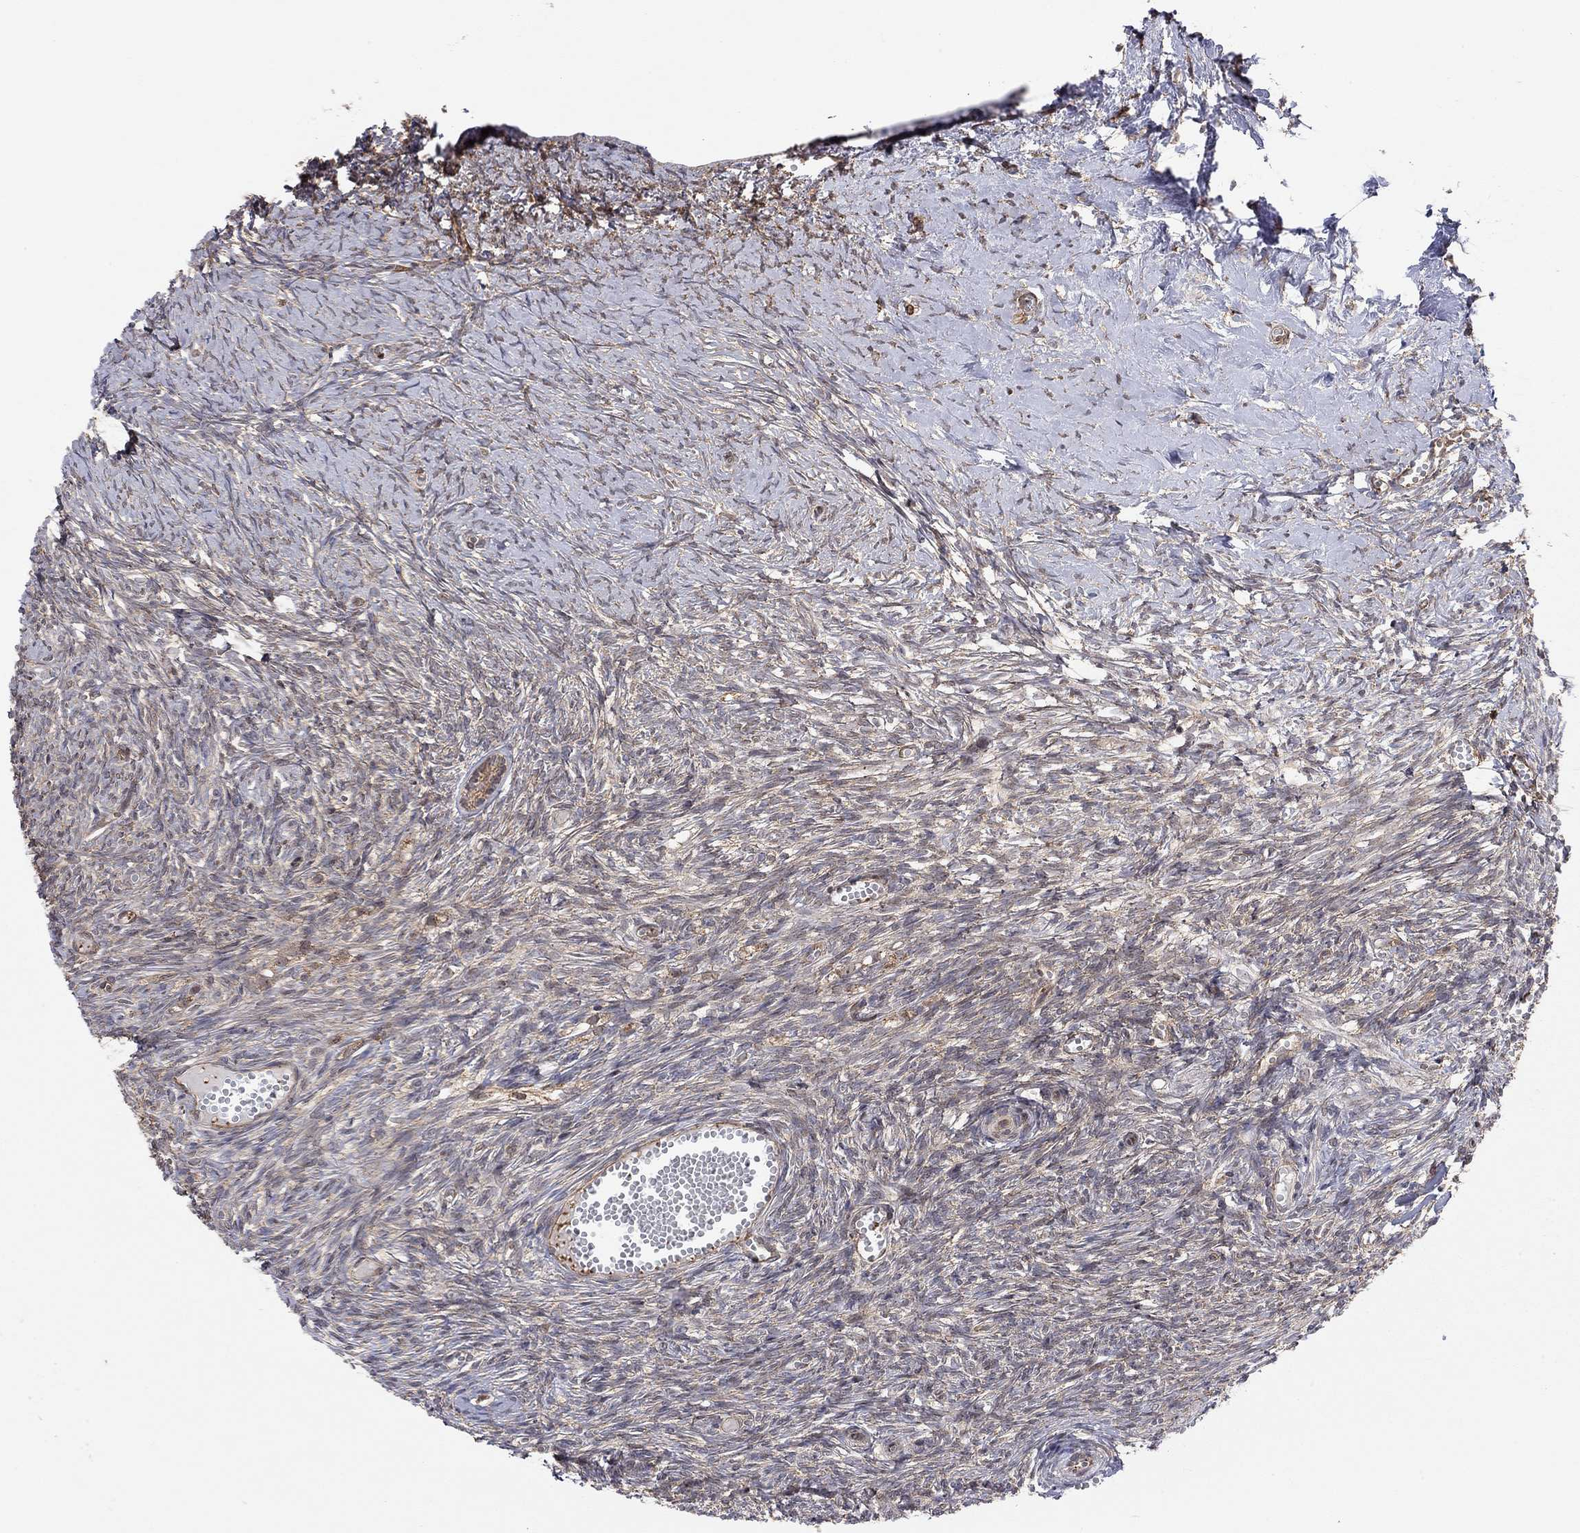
{"staining": {"intensity": "negative", "quantity": "none", "location": "none"}, "tissue": "ovary", "cell_type": "Ovarian stroma cells", "image_type": "normal", "snomed": [{"axis": "morphology", "description": "Normal tissue, NOS"}, {"axis": "topography", "description": "Ovary"}], "caption": "Immunohistochemistry of unremarkable ovary demonstrates no staining in ovarian stroma cells. (IHC, brightfield microscopy, high magnification).", "gene": "TDP1", "patient": {"sex": "female", "age": 43}}